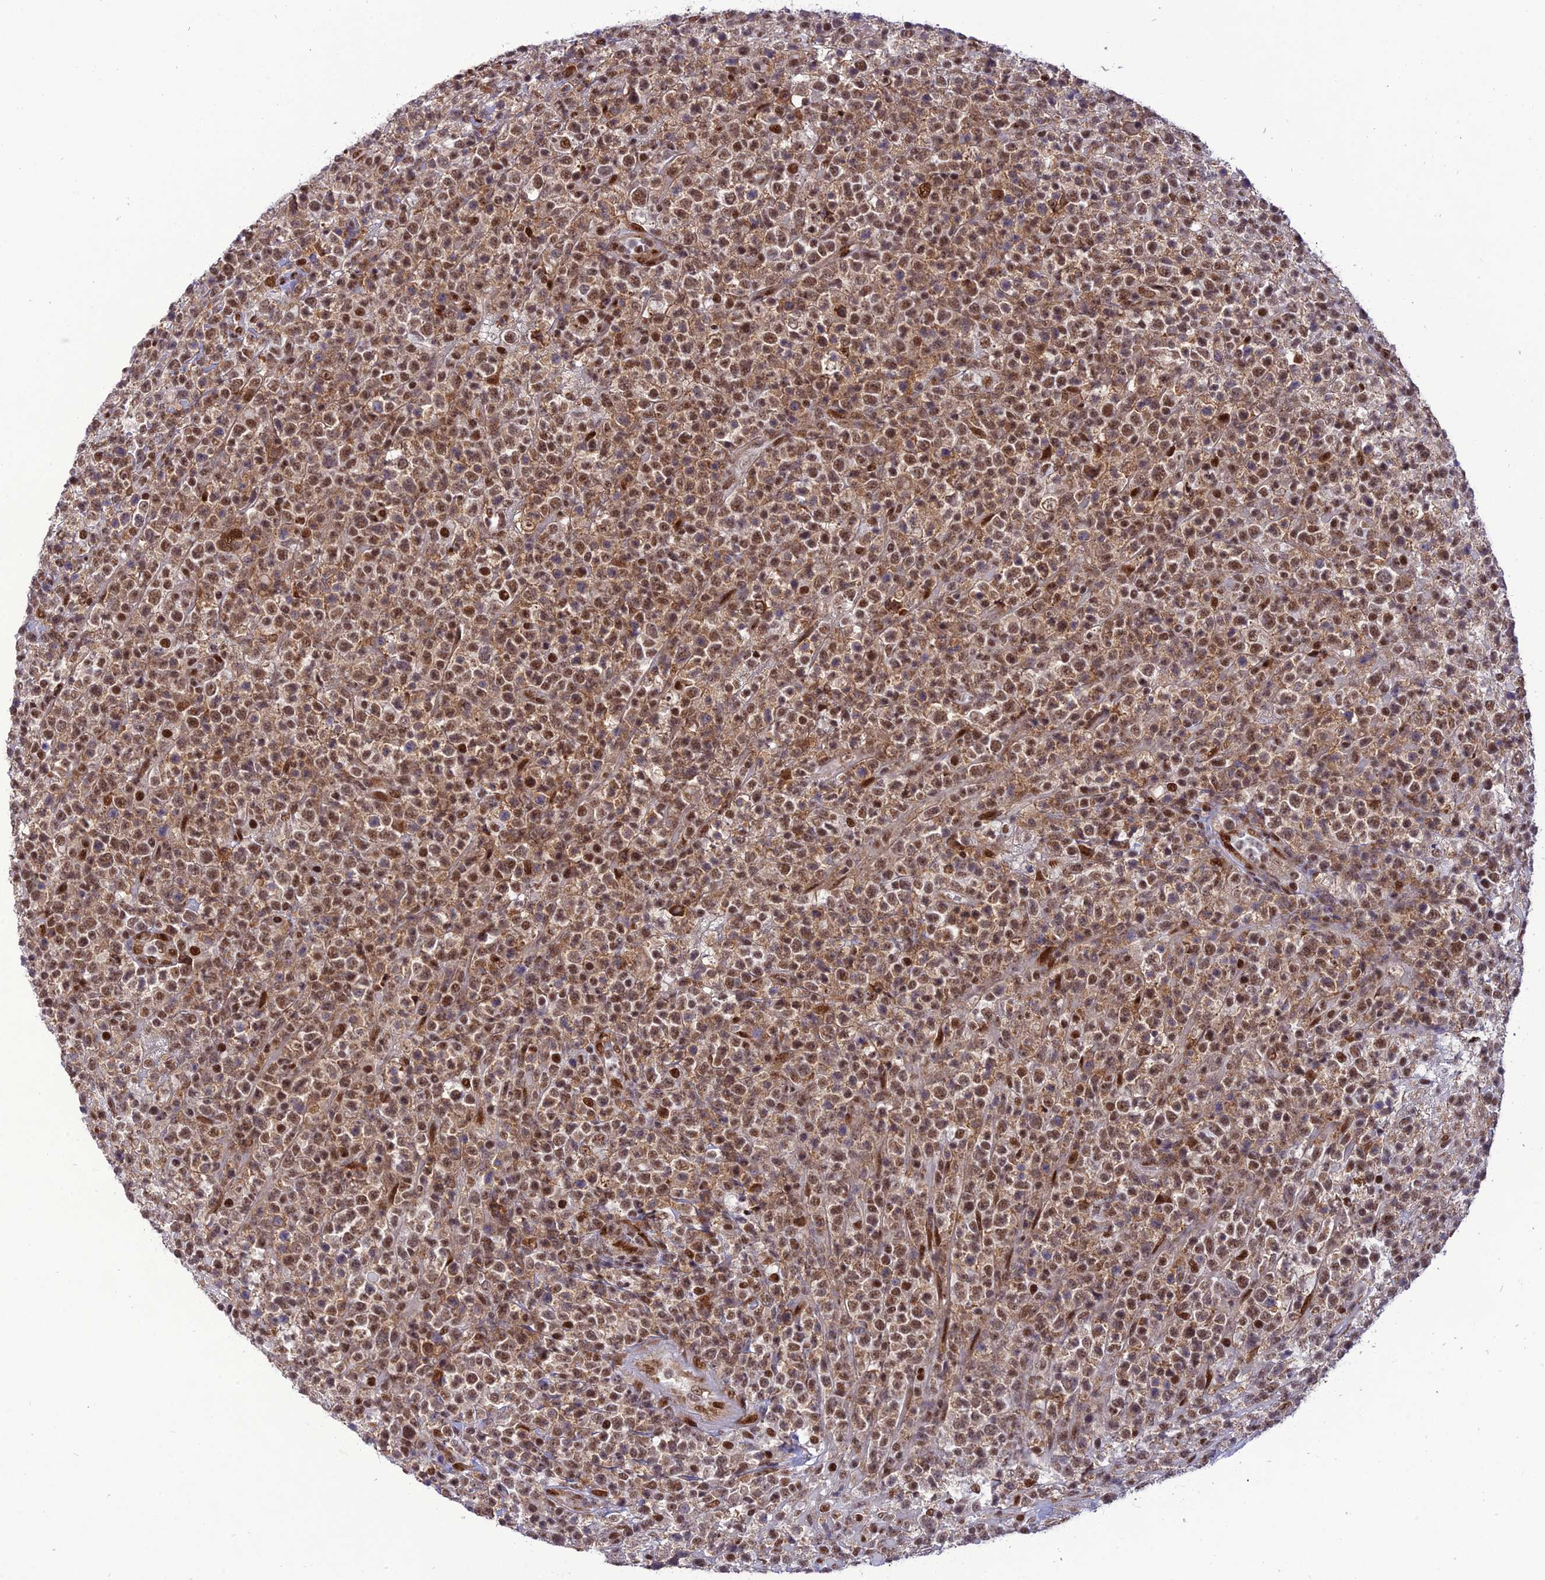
{"staining": {"intensity": "moderate", "quantity": ">75%", "location": "cytoplasmic/membranous,nuclear"}, "tissue": "lymphoma", "cell_type": "Tumor cells", "image_type": "cancer", "snomed": [{"axis": "morphology", "description": "Malignant lymphoma, non-Hodgkin's type, High grade"}, {"axis": "topography", "description": "Colon"}], "caption": "Lymphoma stained with a protein marker displays moderate staining in tumor cells.", "gene": "DDX1", "patient": {"sex": "female", "age": 53}}